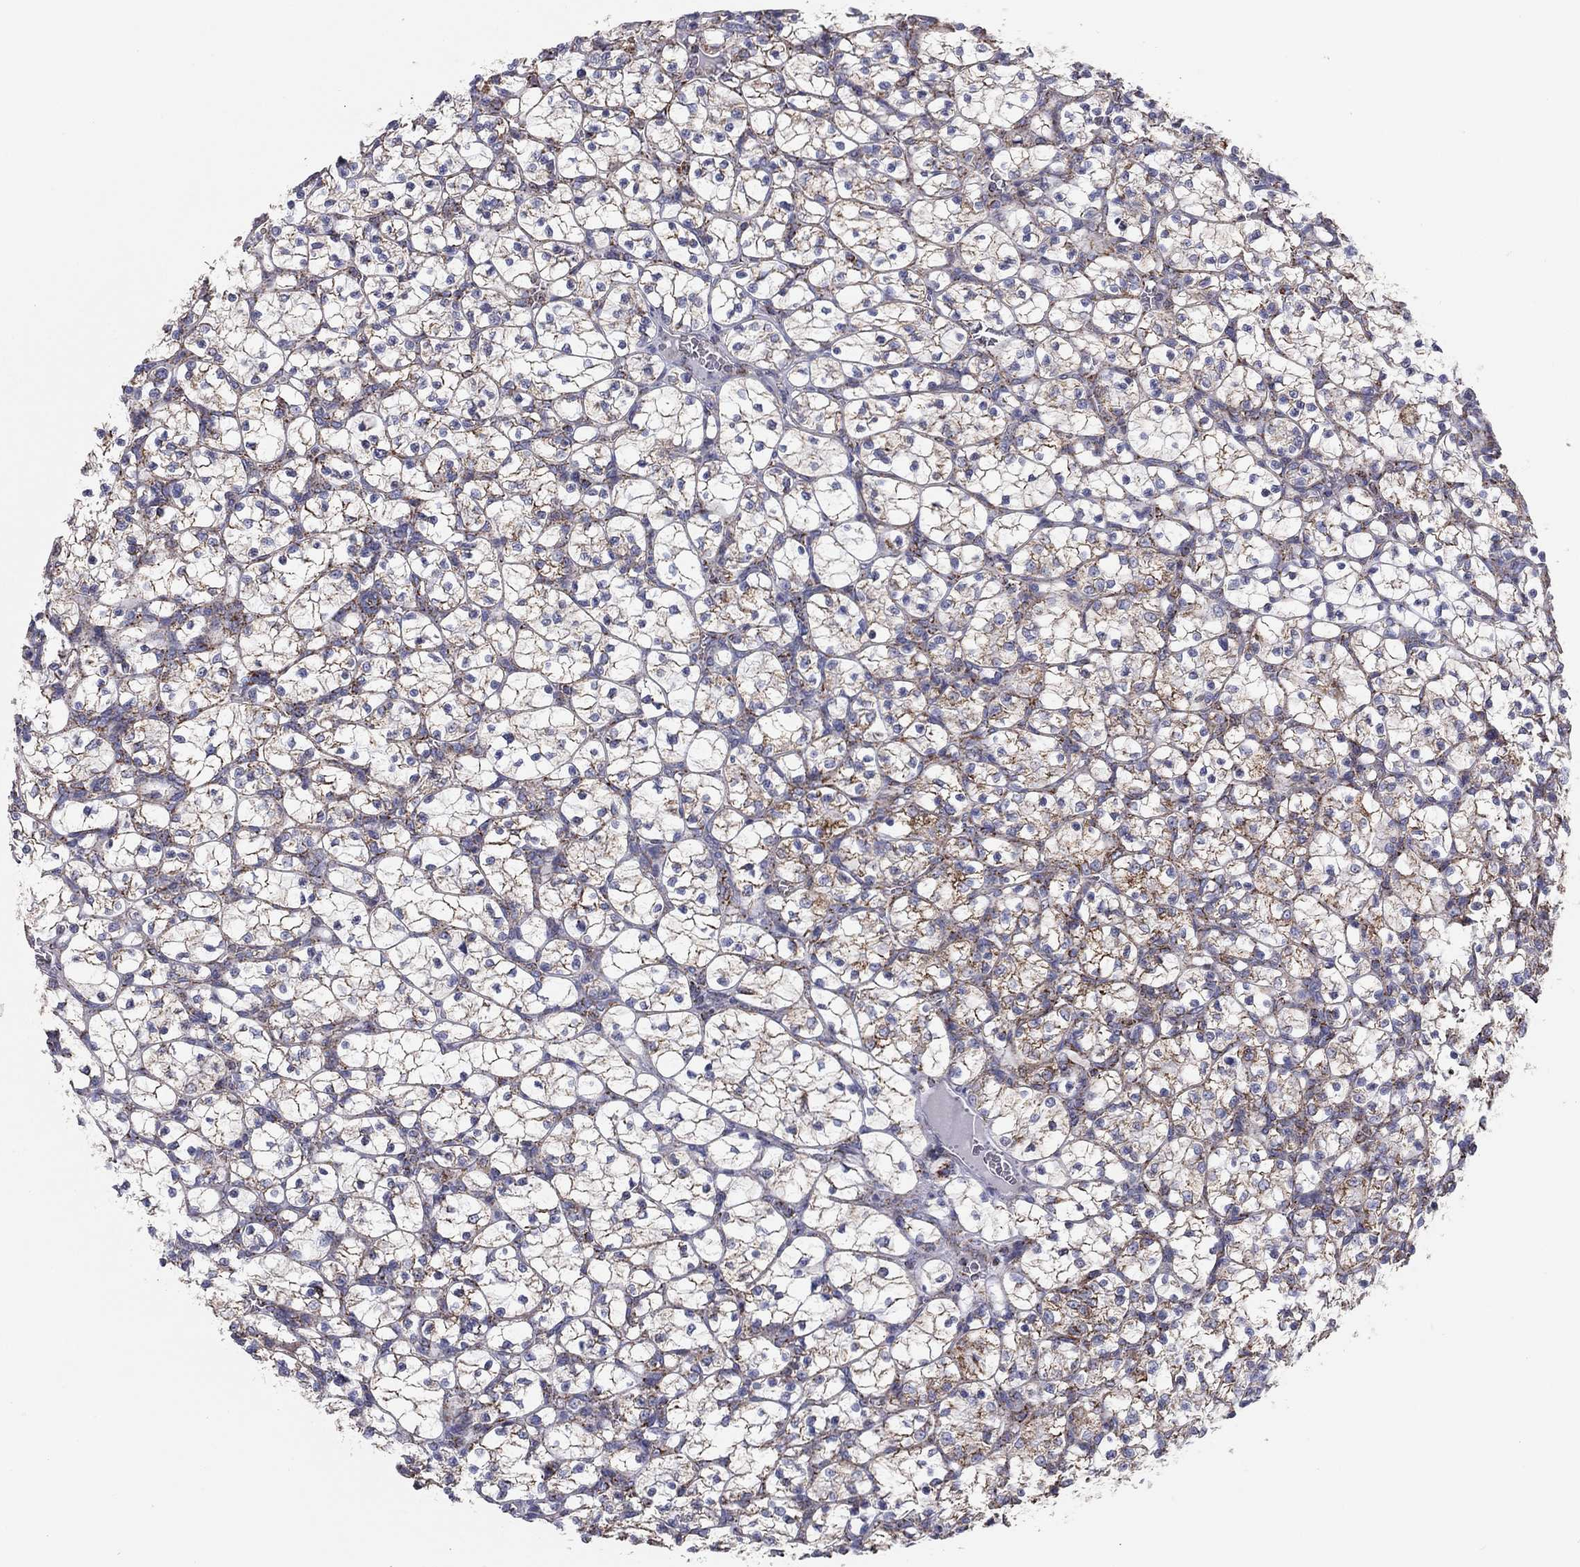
{"staining": {"intensity": "moderate", "quantity": "25%-75%", "location": "cytoplasmic/membranous"}, "tissue": "renal cancer", "cell_type": "Tumor cells", "image_type": "cancer", "snomed": [{"axis": "morphology", "description": "Adenocarcinoma, NOS"}, {"axis": "topography", "description": "Kidney"}], "caption": "DAB (3,3'-diaminobenzidine) immunohistochemical staining of human renal adenocarcinoma shows moderate cytoplasmic/membranous protein expression in approximately 25%-75% of tumor cells.", "gene": "NDUFV1", "patient": {"sex": "female", "age": 89}}